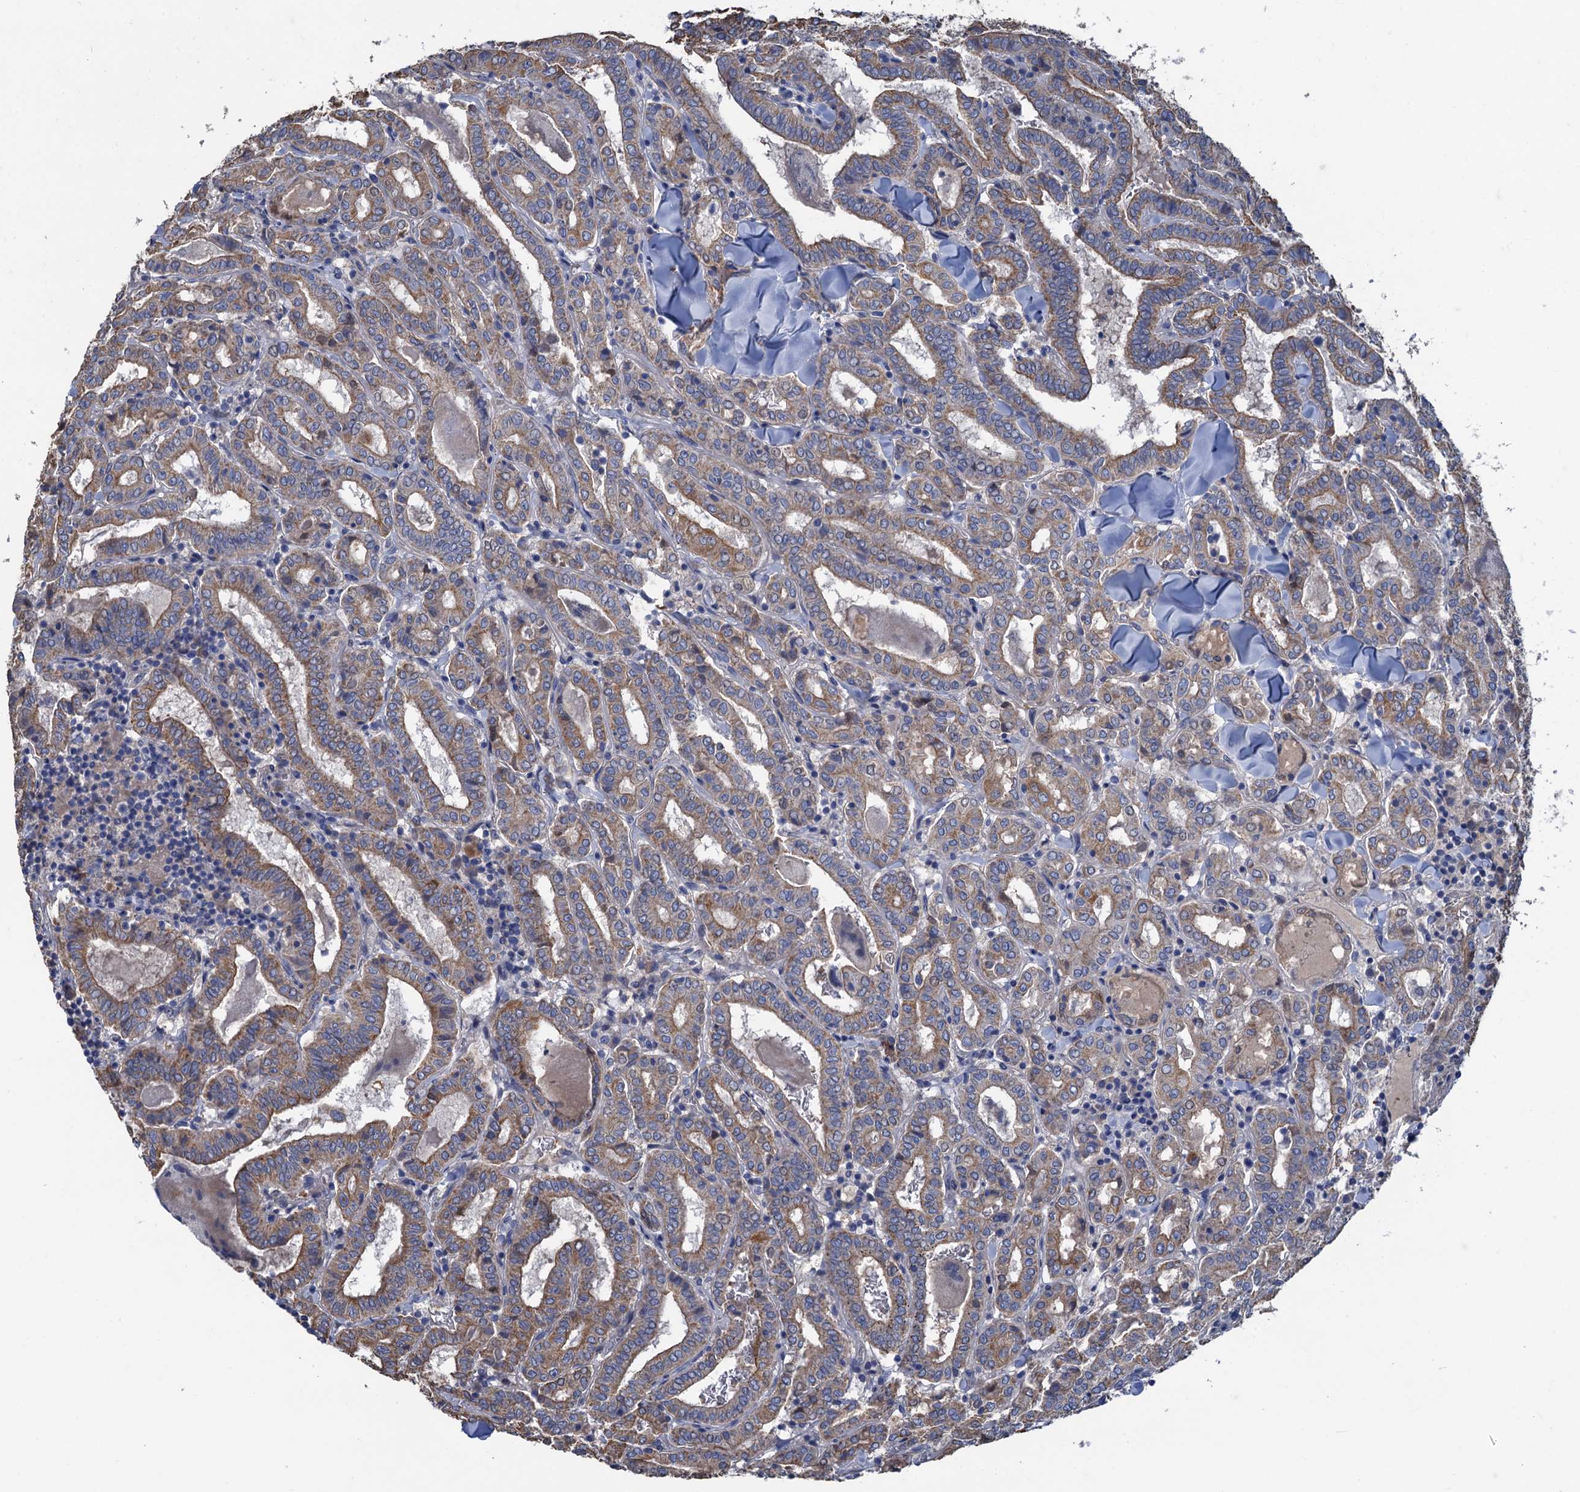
{"staining": {"intensity": "moderate", "quantity": "25%-75%", "location": "cytoplasmic/membranous"}, "tissue": "thyroid cancer", "cell_type": "Tumor cells", "image_type": "cancer", "snomed": [{"axis": "morphology", "description": "Papillary adenocarcinoma, NOS"}, {"axis": "topography", "description": "Thyroid gland"}], "caption": "This micrograph shows IHC staining of human thyroid papillary adenocarcinoma, with medium moderate cytoplasmic/membranous positivity in about 25%-75% of tumor cells.", "gene": "SMCO3", "patient": {"sex": "female", "age": 72}}